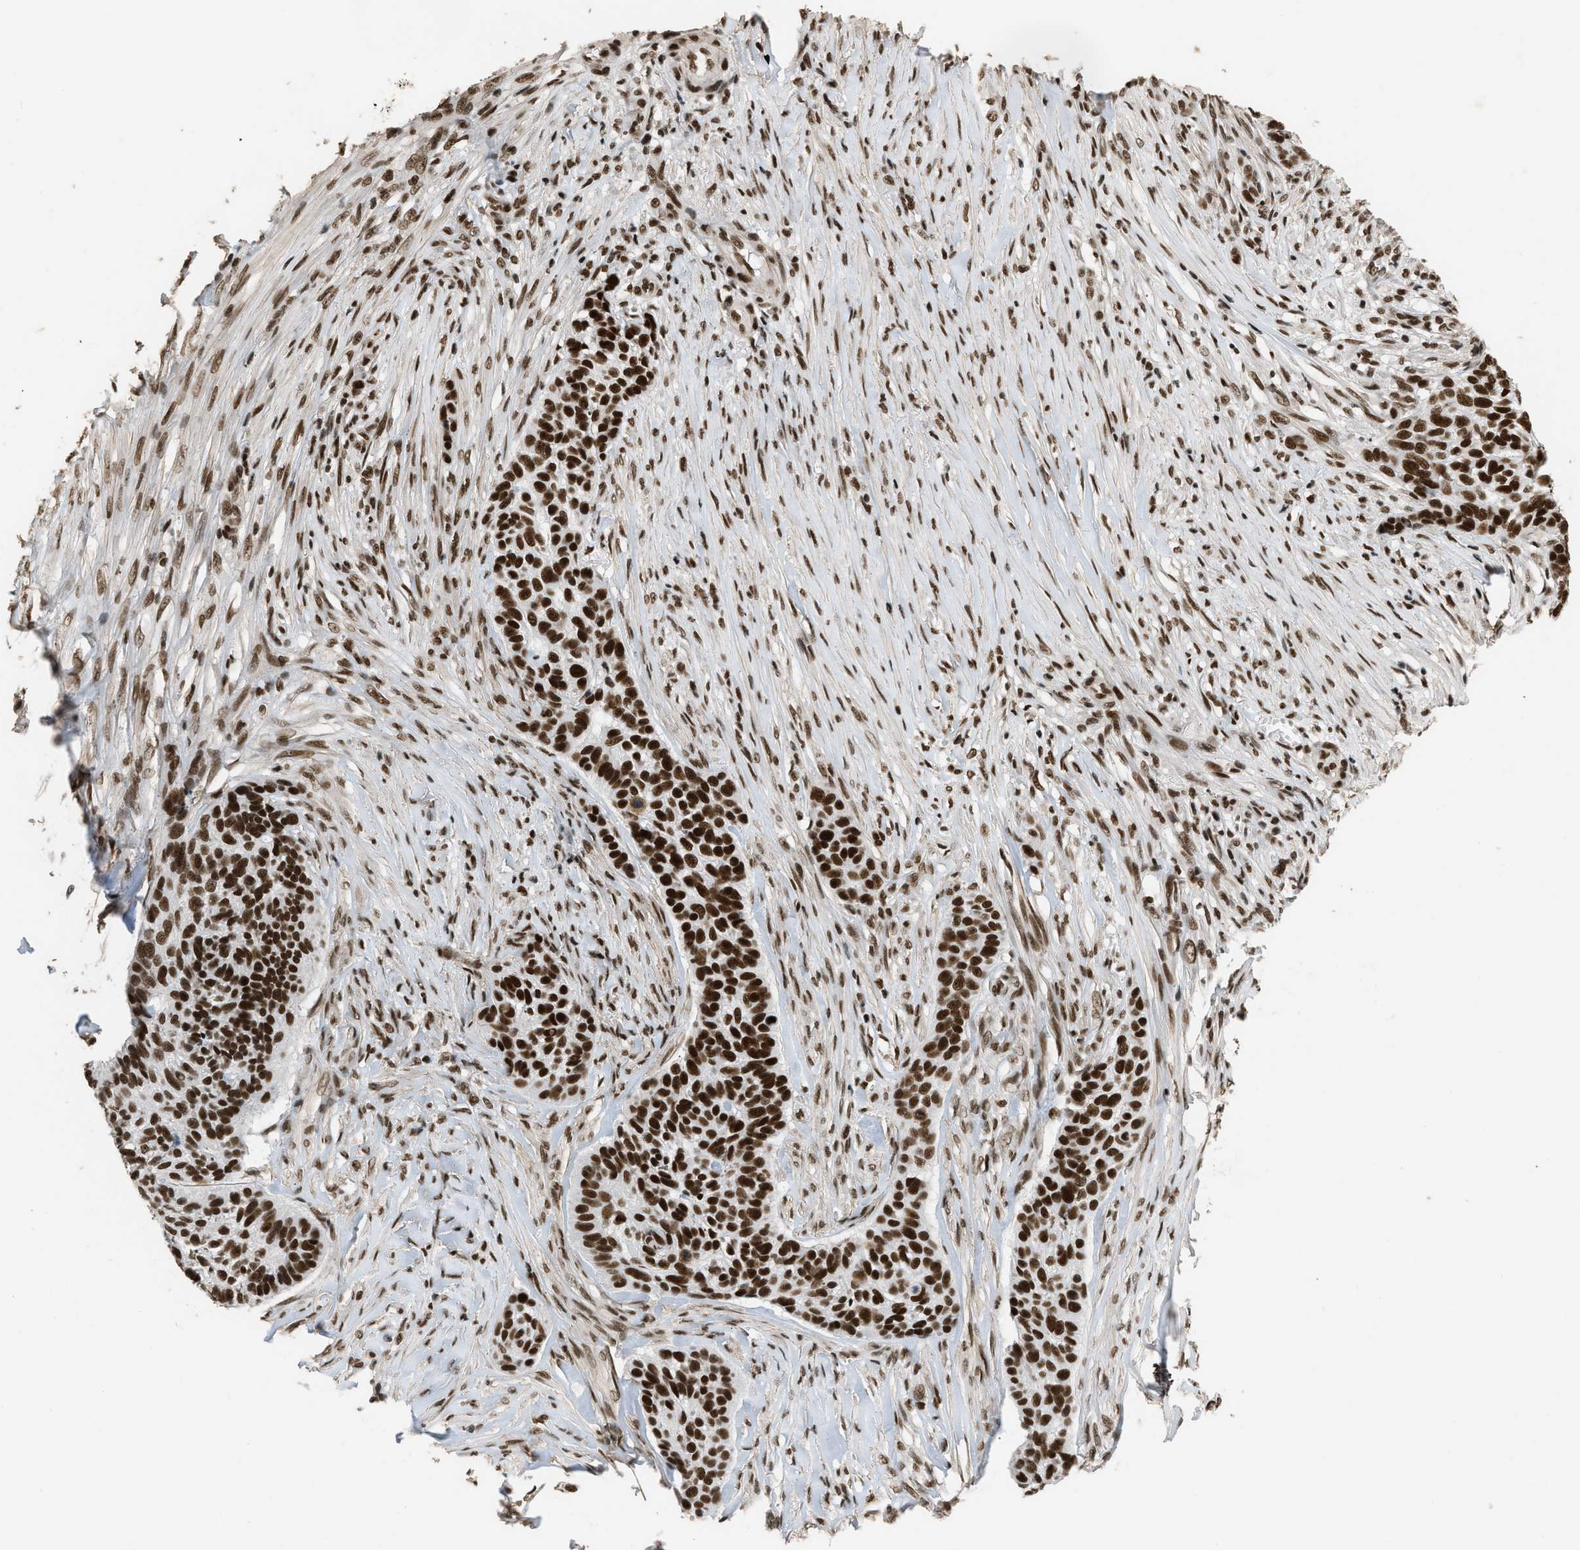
{"staining": {"intensity": "strong", "quantity": ">75%", "location": "nuclear"}, "tissue": "skin cancer", "cell_type": "Tumor cells", "image_type": "cancer", "snomed": [{"axis": "morphology", "description": "Basal cell carcinoma"}, {"axis": "topography", "description": "Skin"}], "caption": "Tumor cells display high levels of strong nuclear expression in about >75% of cells in human basal cell carcinoma (skin).", "gene": "SMARCB1", "patient": {"sex": "male", "age": 85}}